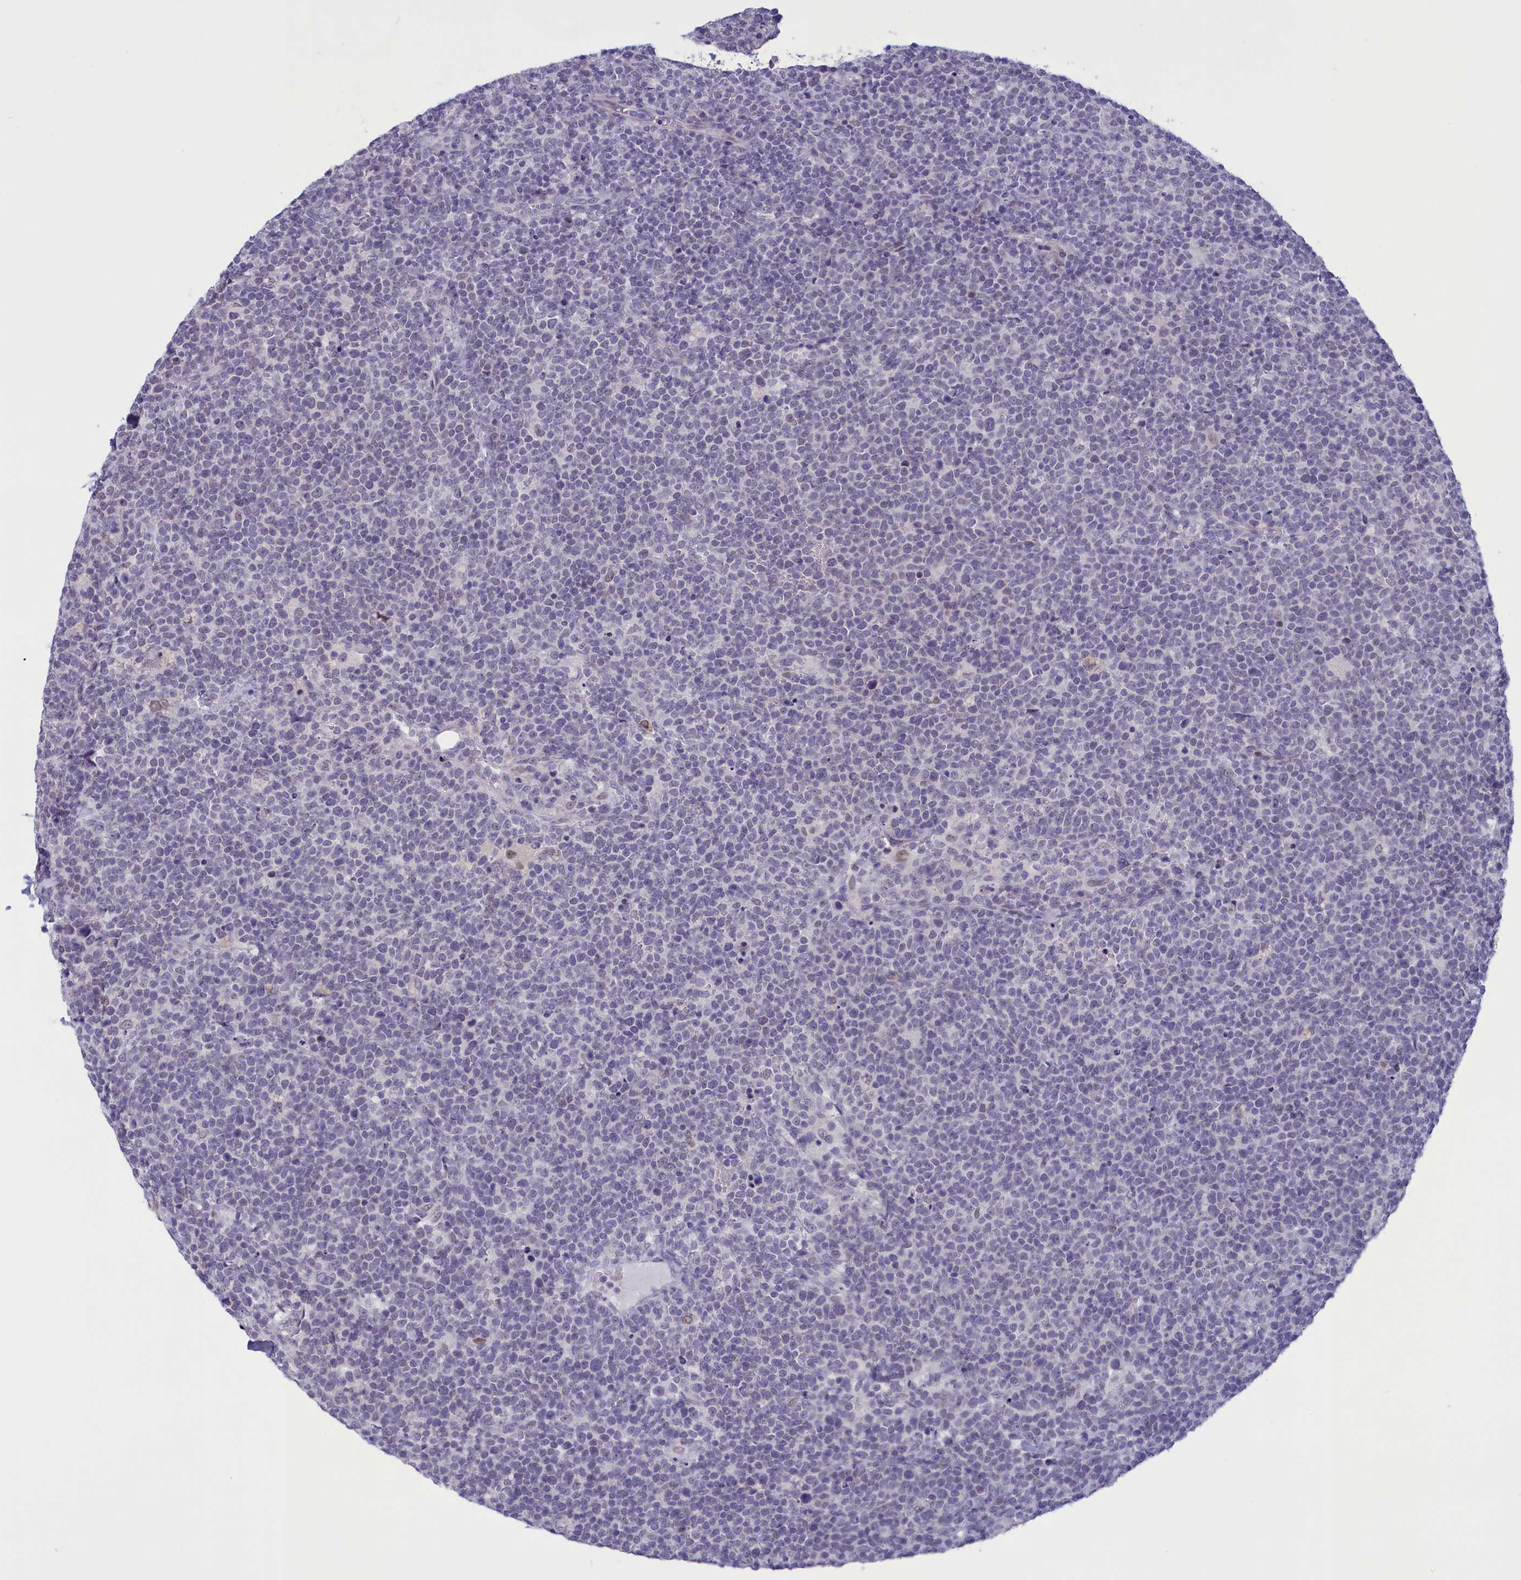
{"staining": {"intensity": "negative", "quantity": "none", "location": "none"}, "tissue": "lymphoma", "cell_type": "Tumor cells", "image_type": "cancer", "snomed": [{"axis": "morphology", "description": "Malignant lymphoma, non-Hodgkin's type, High grade"}, {"axis": "topography", "description": "Lymph node"}], "caption": "This is a histopathology image of immunohistochemistry (IHC) staining of high-grade malignant lymphoma, non-Hodgkin's type, which shows no expression in tumor cells.", "gene": "ELOA2", "patient": {"sex": "male", "age": 61}}